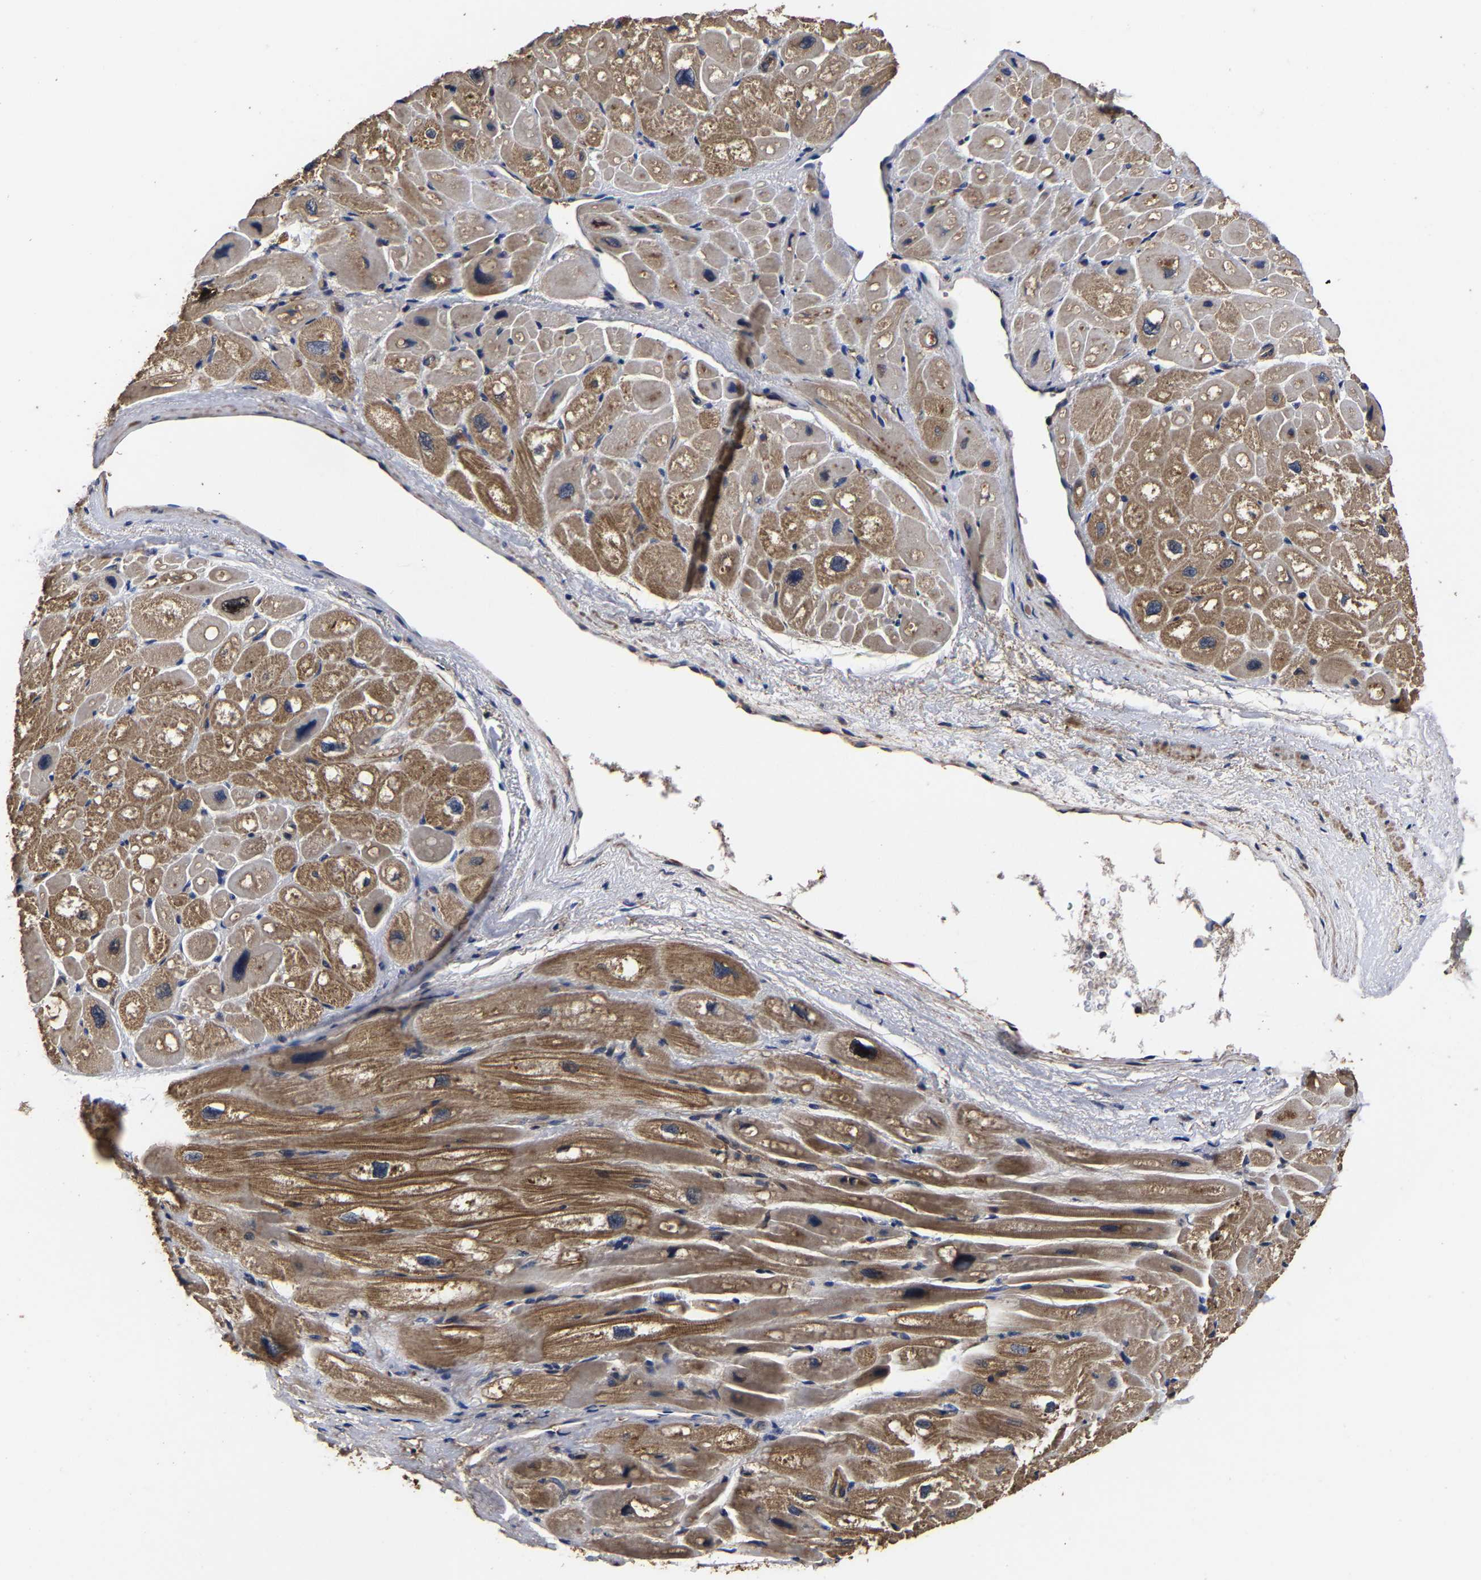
{"staining": {"intensity": "moderate", "quantity": ">75%", "location": "cytoplasmic/membranous"}, "tissue": "heart muscle", "cell_type": "Cardiomyocytes", "image_type": "normal", "snomed": [{"axis": "morphology", "description": "Normal tissue, NOS"}, {"axis": "topography", "description": "Heart"}], "caption": "DAB (3,3'-diaminobenzidine) immunohistochemical staining of normal human heart muscle reveals moderate cytoplasmic/membranous protein expression in approximately >75% of cardiomyocytes.", "gene": "ITCH", "patient": {"sex": "male", "age": 49}}